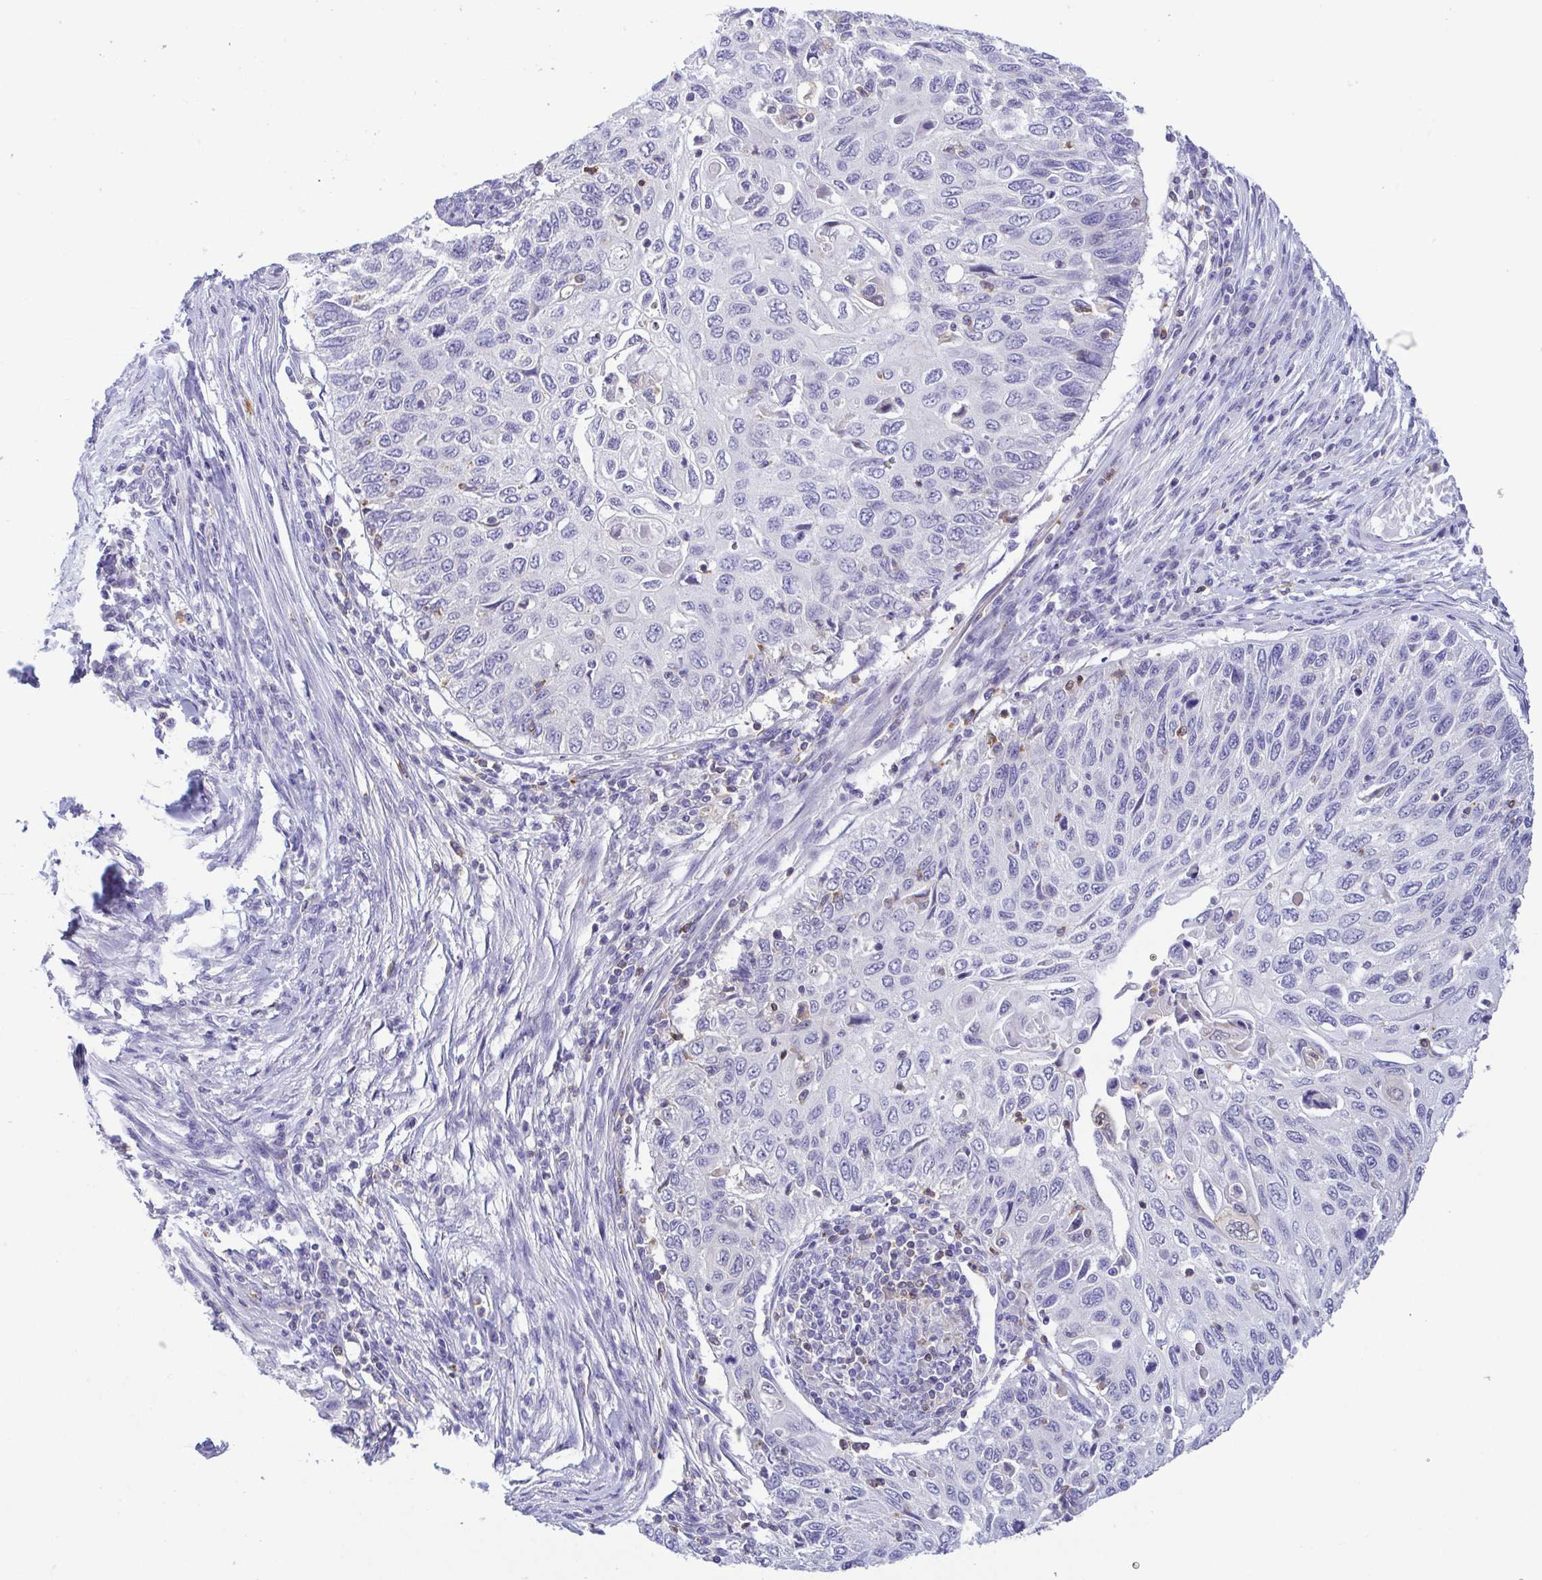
{"staining": {"intensity": "negative", "quantity": "none", "location": "none"}, "tissue": "cervical cancer", "cell_type": "Tumor cells", "image_type": "cancer", "snomed": [{"axis": "morphology", "description": "Squamous cell carcinoma, NOS"}, {"axis": "topography", "description": "Cervix"}], "caption": "Tumor cells are negative for protein expression in human cervical cancer.", "gene": "PGLYRP1", "patient": {"sex": "female", "age": 70}}